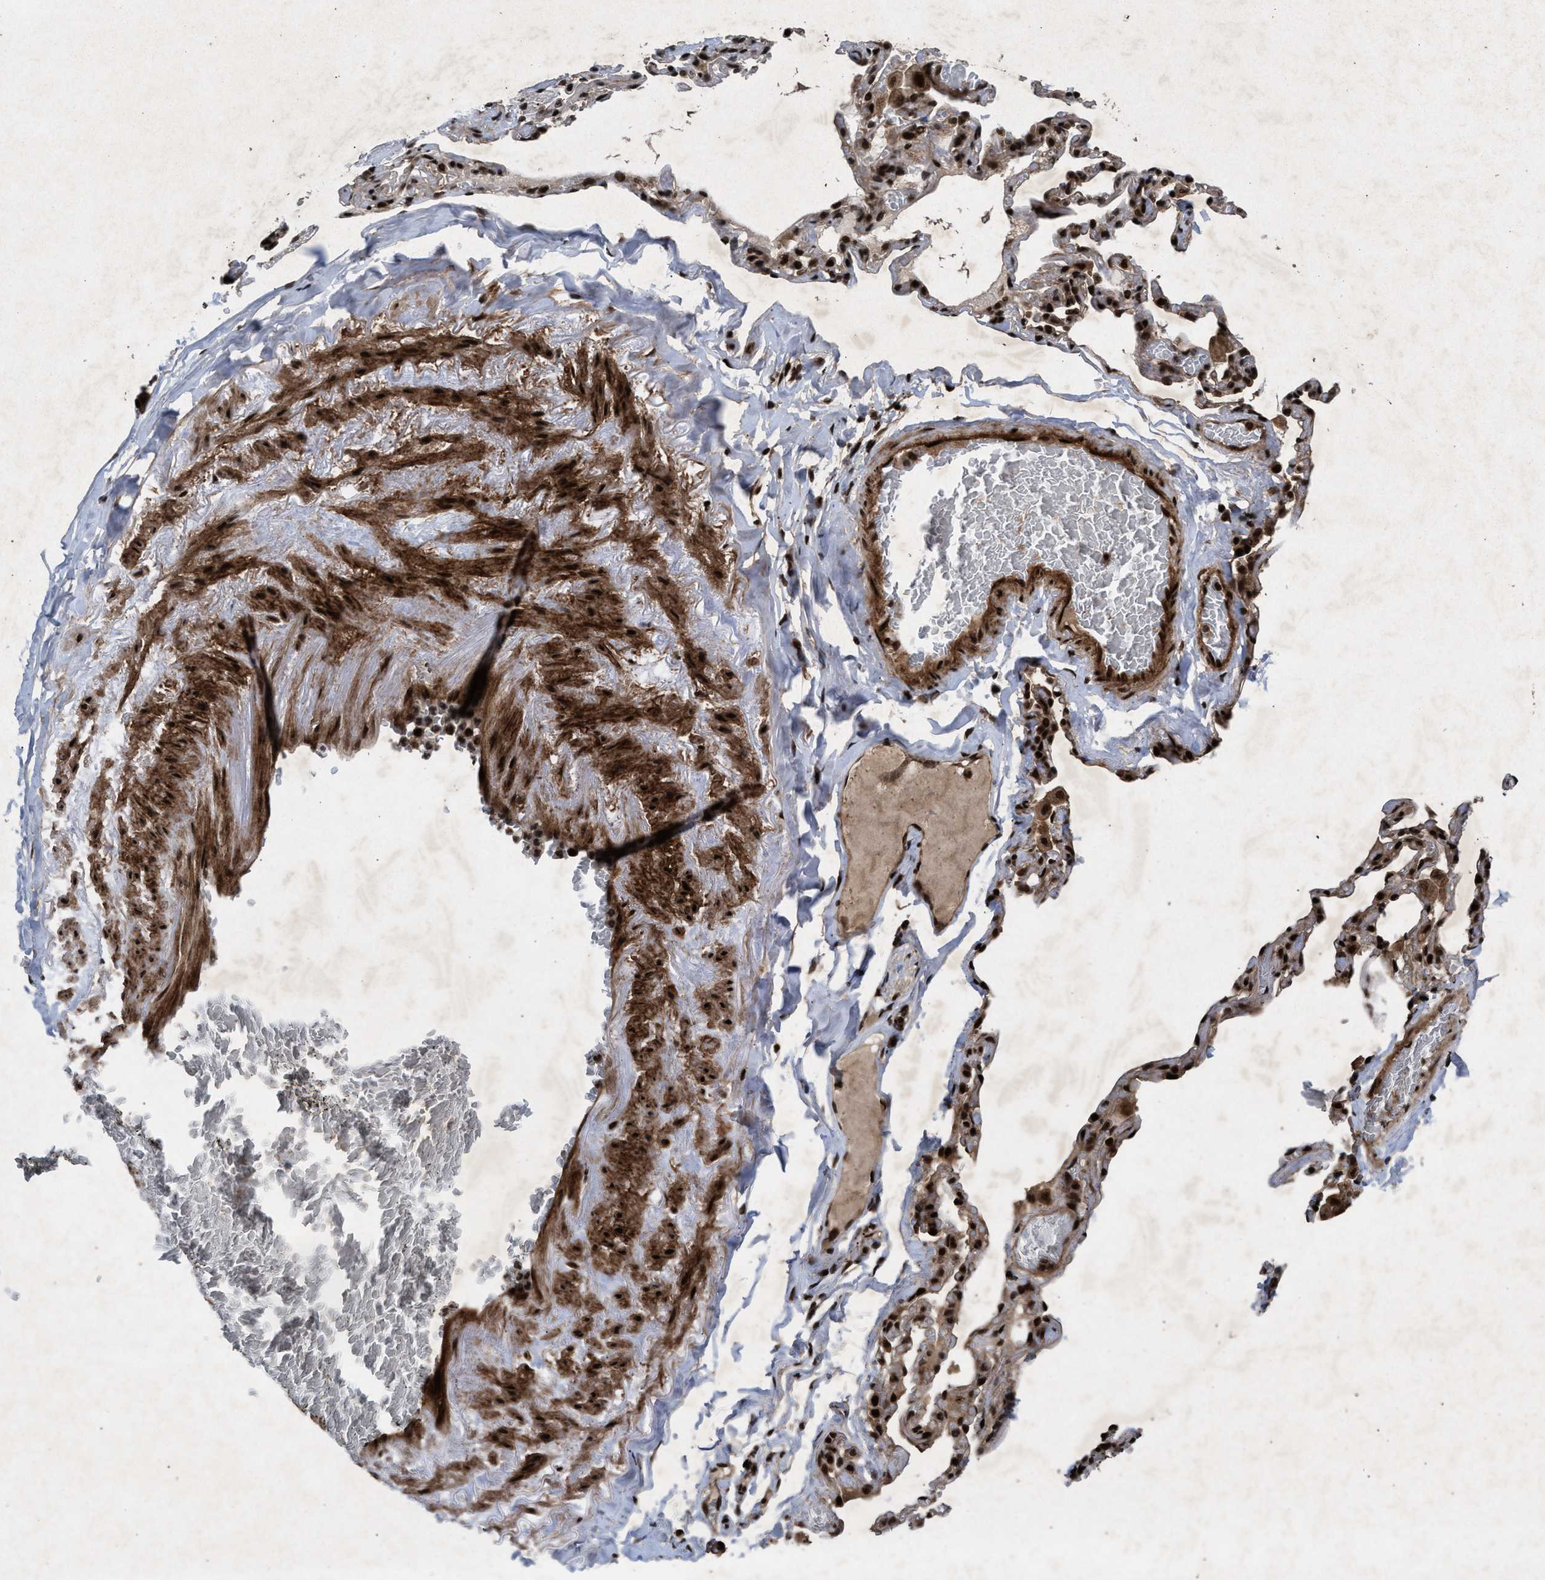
{"staining": {"intensity": "strong", "quantity": ">75%", "location": "nuclear"}, "tissue": "adipose tissue", "cell_type": "Adipocytes", "image_type": "normal", "snomed": [{"axis": "morphology", "description": "Normal tissue, NOS"}, {"axis": "topography", "description": "Cartilage tissue"}, {"axis": "topography", "description": "Lung"}], "caption": "The immunohistochemical stain shows strong nuclear positivity in adipocytes of normal adipose tissue. (brown staining indicates protein expression, while blue staining denotes nuclei).", "gene": "WIZ", "patient": {"sex": "female", "age": 77}}